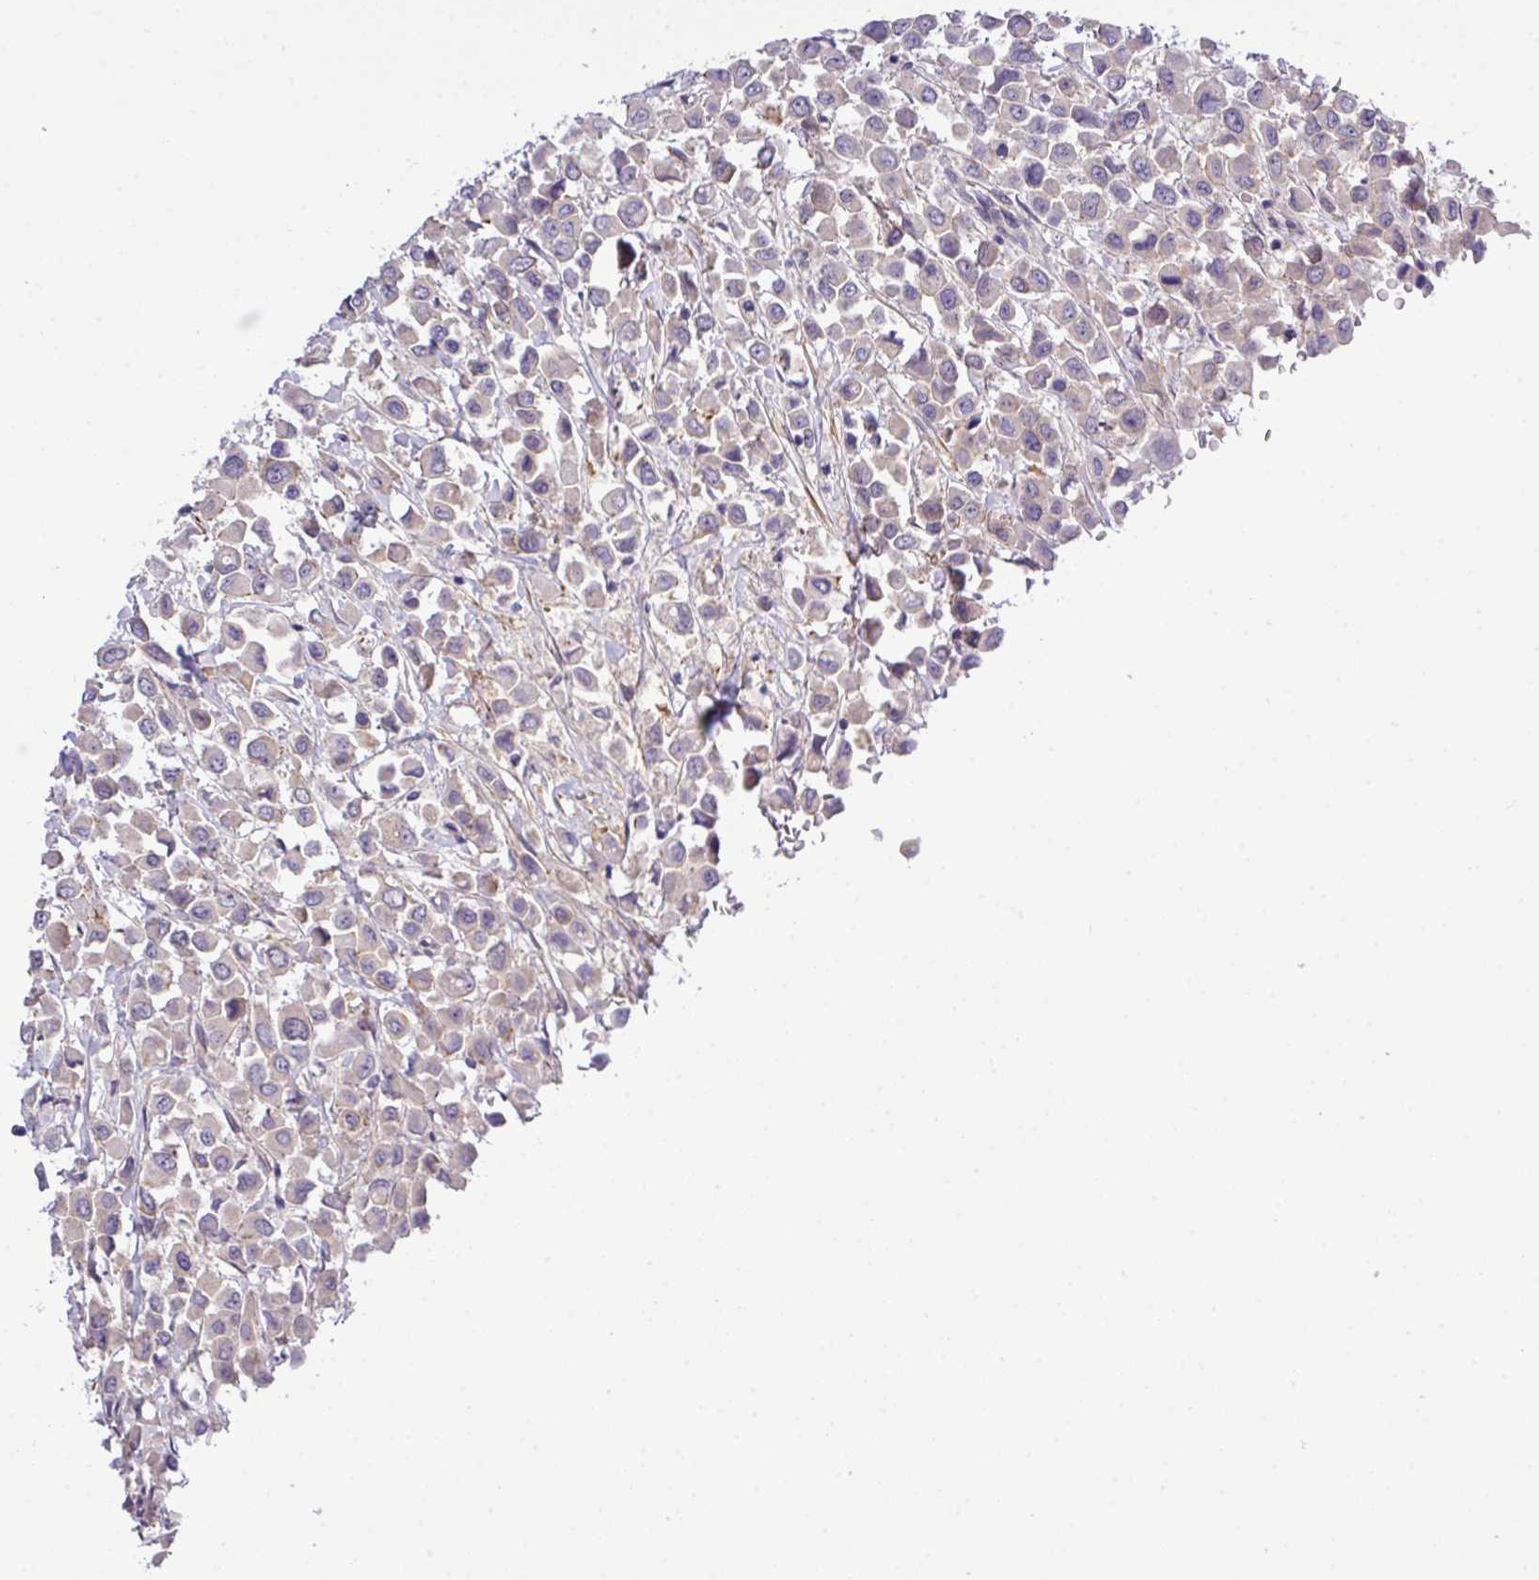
{"staining": {"intensity": "weak", "quantity": "25%-75%", "location": "cytoplasmic/membranous"}, "tissue": "breast cancer", "cell_type": "Tumor cells", "image_type": "cancer", "snomed": [{"axis": "morphology", "description": "Duct carcinoma"}, {"axis": "topography", "description": "Breast"}], "caption": "Breast cancer (infiltrating ductal carcinoma) stained with a protein marker shows weak staining in tumor cells.", "gene": "PARD6A", "patient": {"sex": "female", "age": 61}}